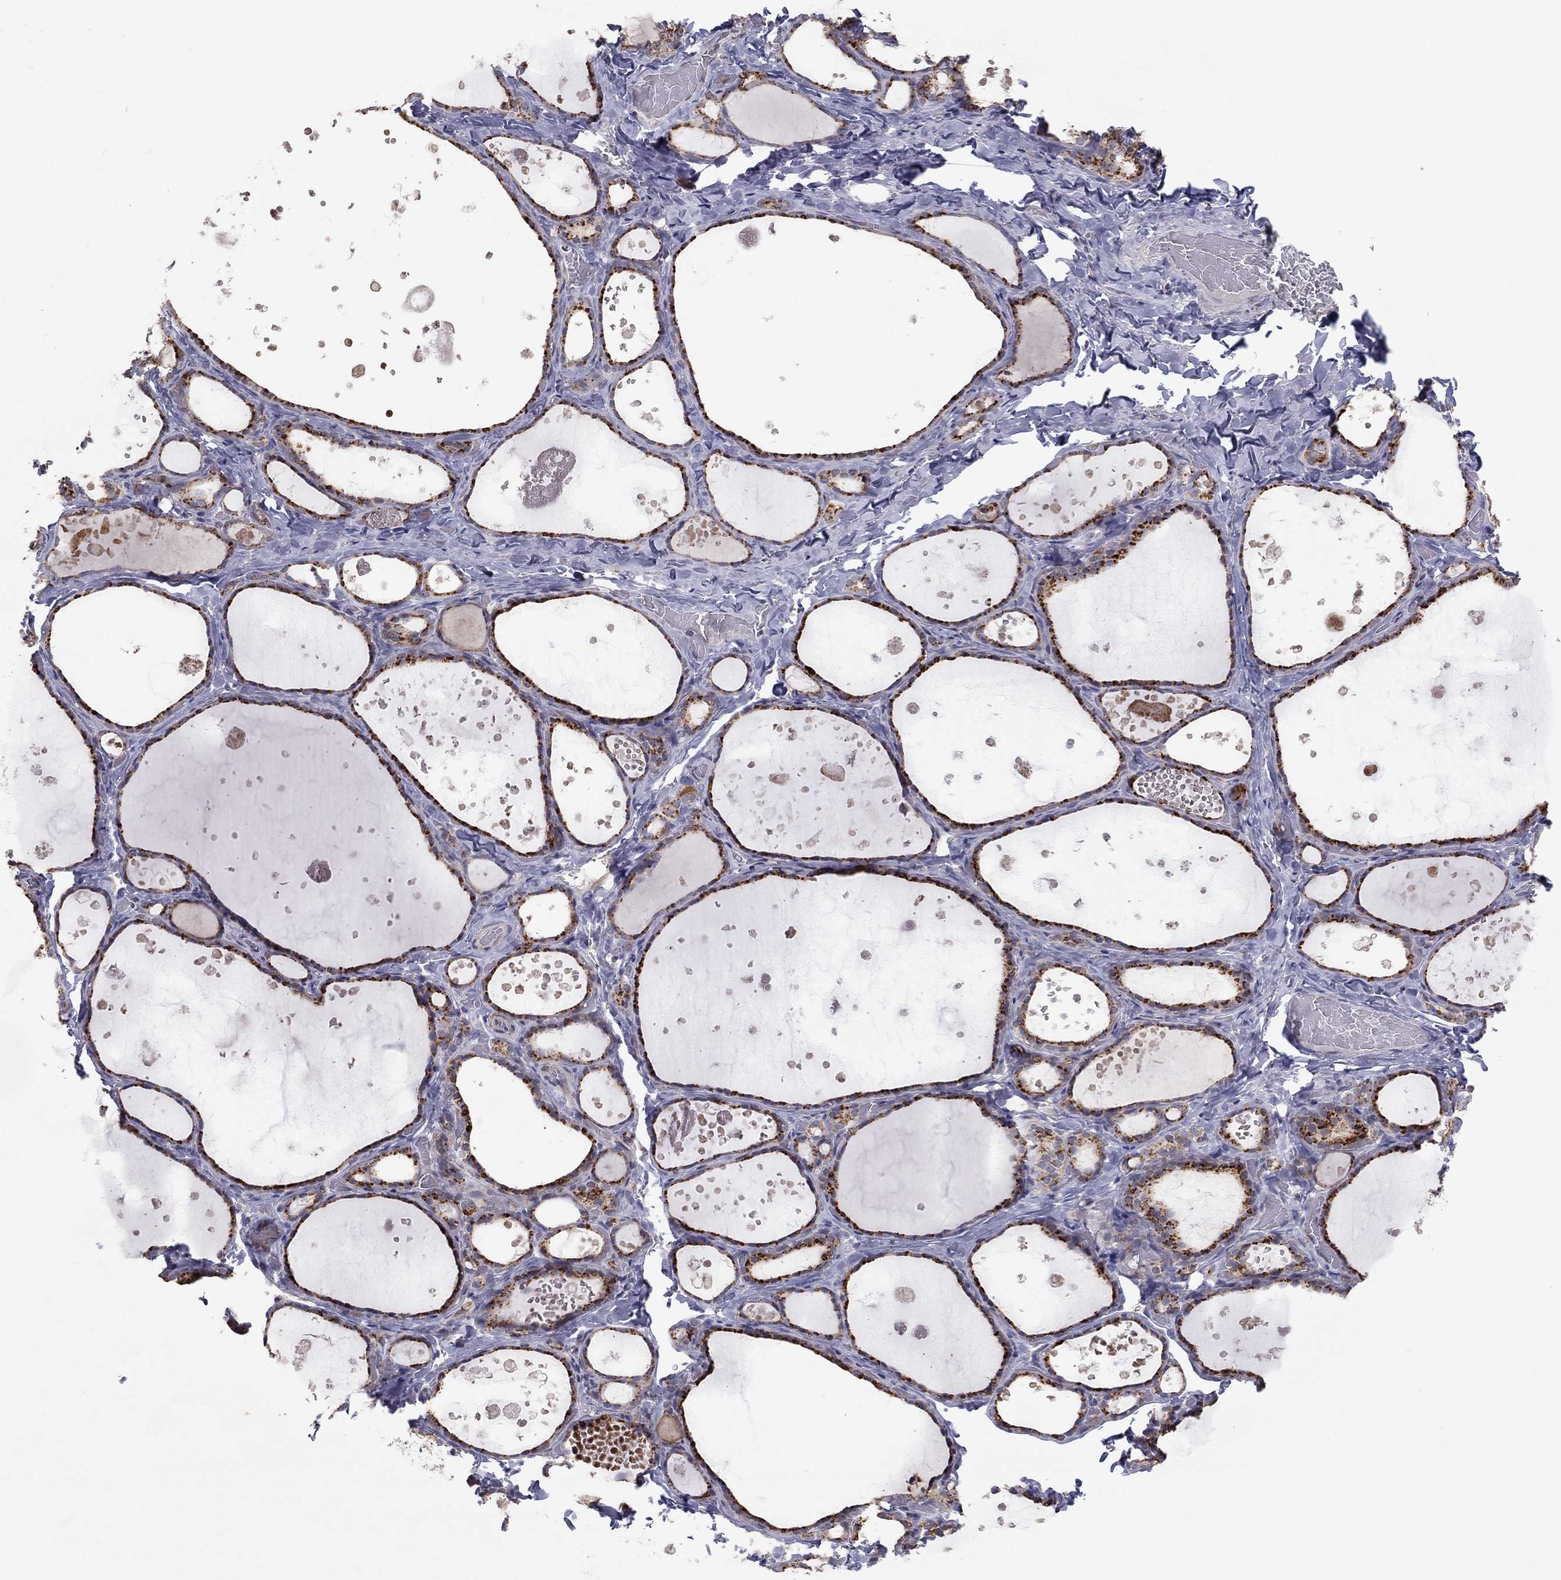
{"staining": {"intensity": "strong", "quantity": ">75%", "location": "cytoplasmic/membranous"}, "tissue": "thyroid gland", "cell_type": "Glandular cells", "image_type": "normal", "snomed": [{"axis": "morphology", "description": "Normal tissue, NOS"}, {"axis": "topography", "description": "Thyroid gland"}], "caption": "Protein analysis of benign thyroid gland exhibits strong cytoplasmic/membranous expression in about >75% of glandular cells. Nuclei are stained in blue.", "gene": "CRACDL", "patient": {"sex": "female", "age": 56}}